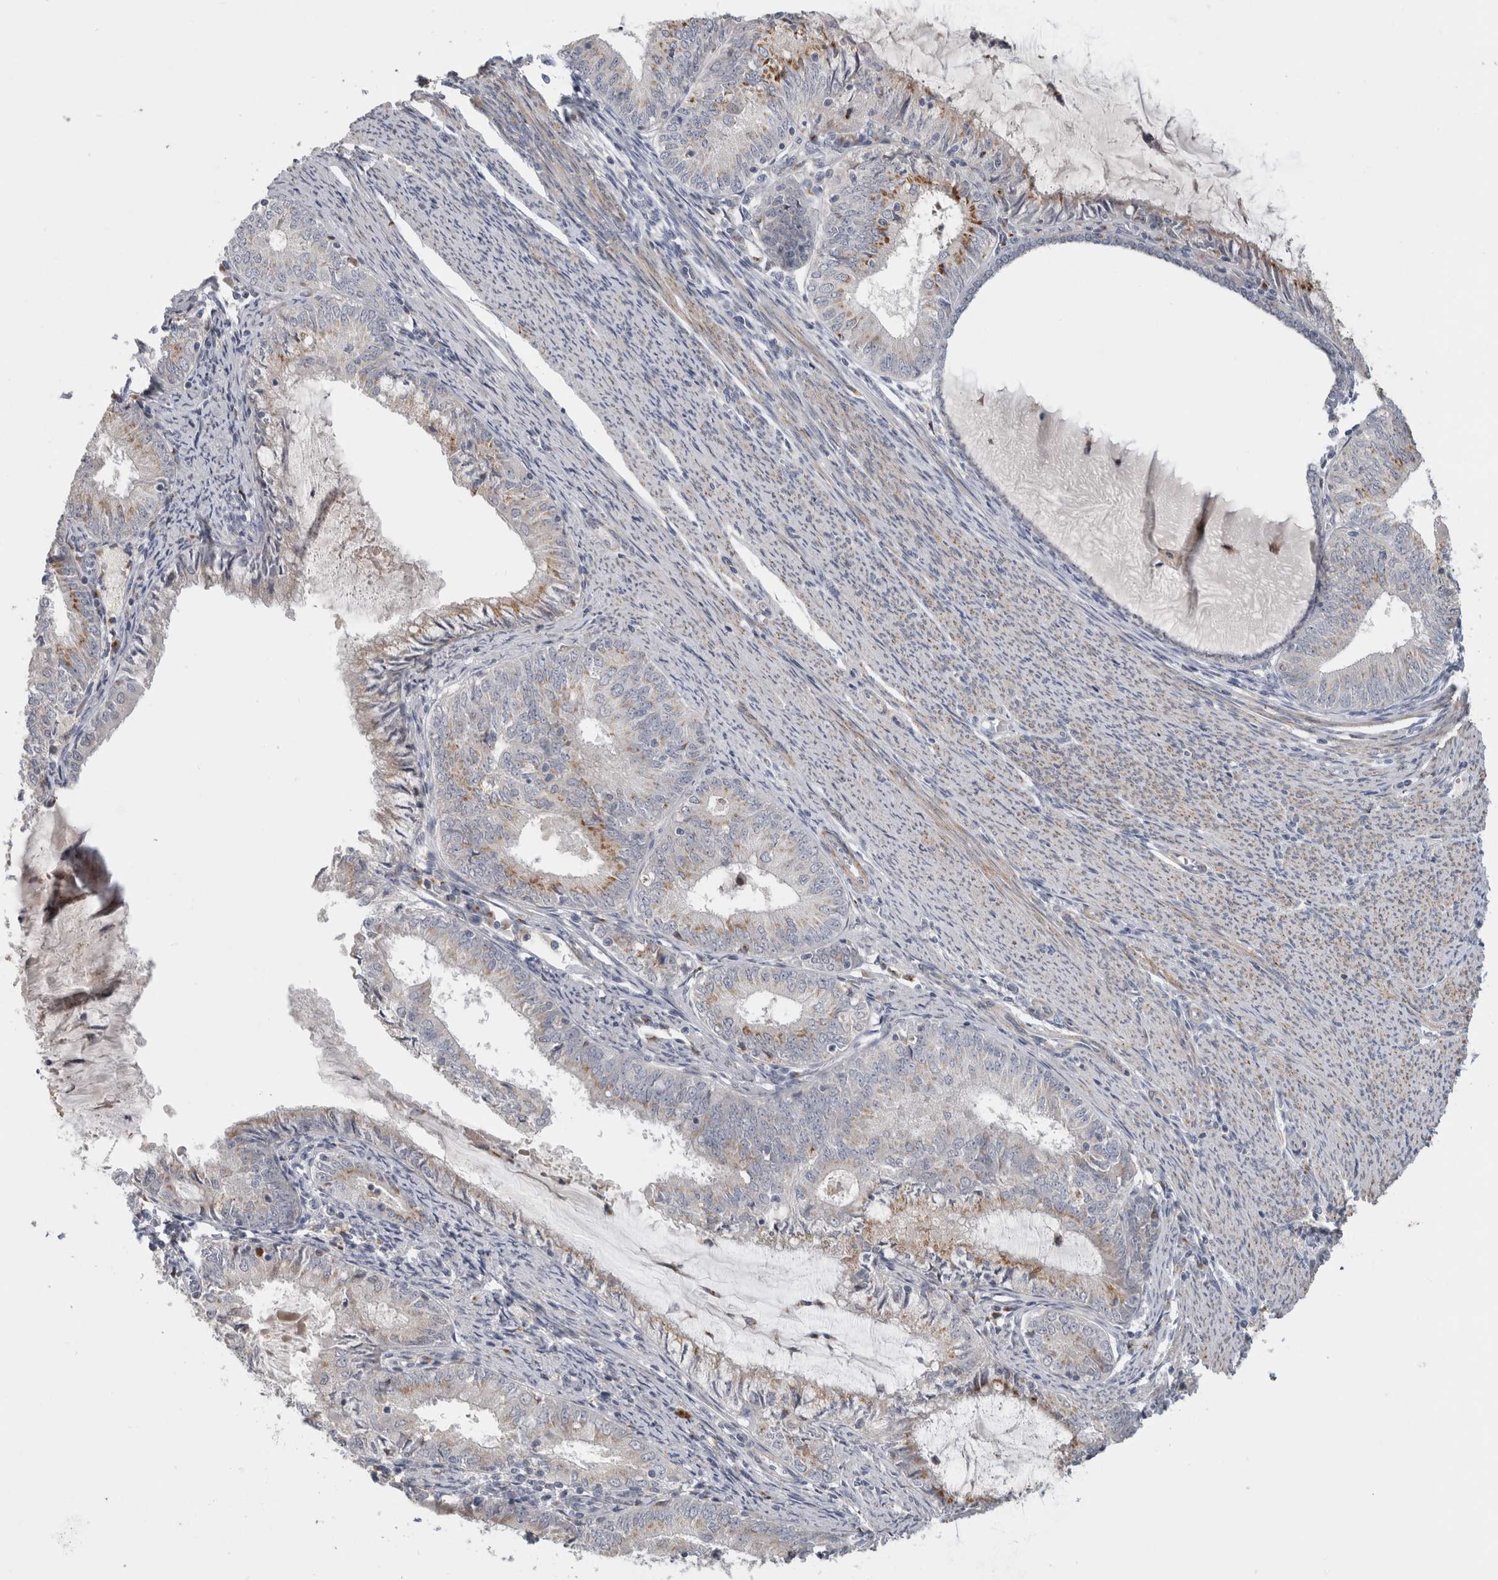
{"staining": {"intensity": "strong", "quantity": "<25%", "location": "cytoplasmic/membranous"}, "tissue": "endometrial cancer", "cell_type": "Tumor cells", "image_type": "cancer", "snomed": [{"axis": "morphology", "description": "Adenocarcinoma, NOS"}, {"axis": "topography", "description": "Endometrium"}], "caption": "Human adenocarcinoma (endometrial) stained for a protein (brown) reveals strong cytoplasmic/membranous positive positivity in about <25% of tumor cells.", "gene": "MGAT1", "patient": {"sex": "female", "age": 57}}